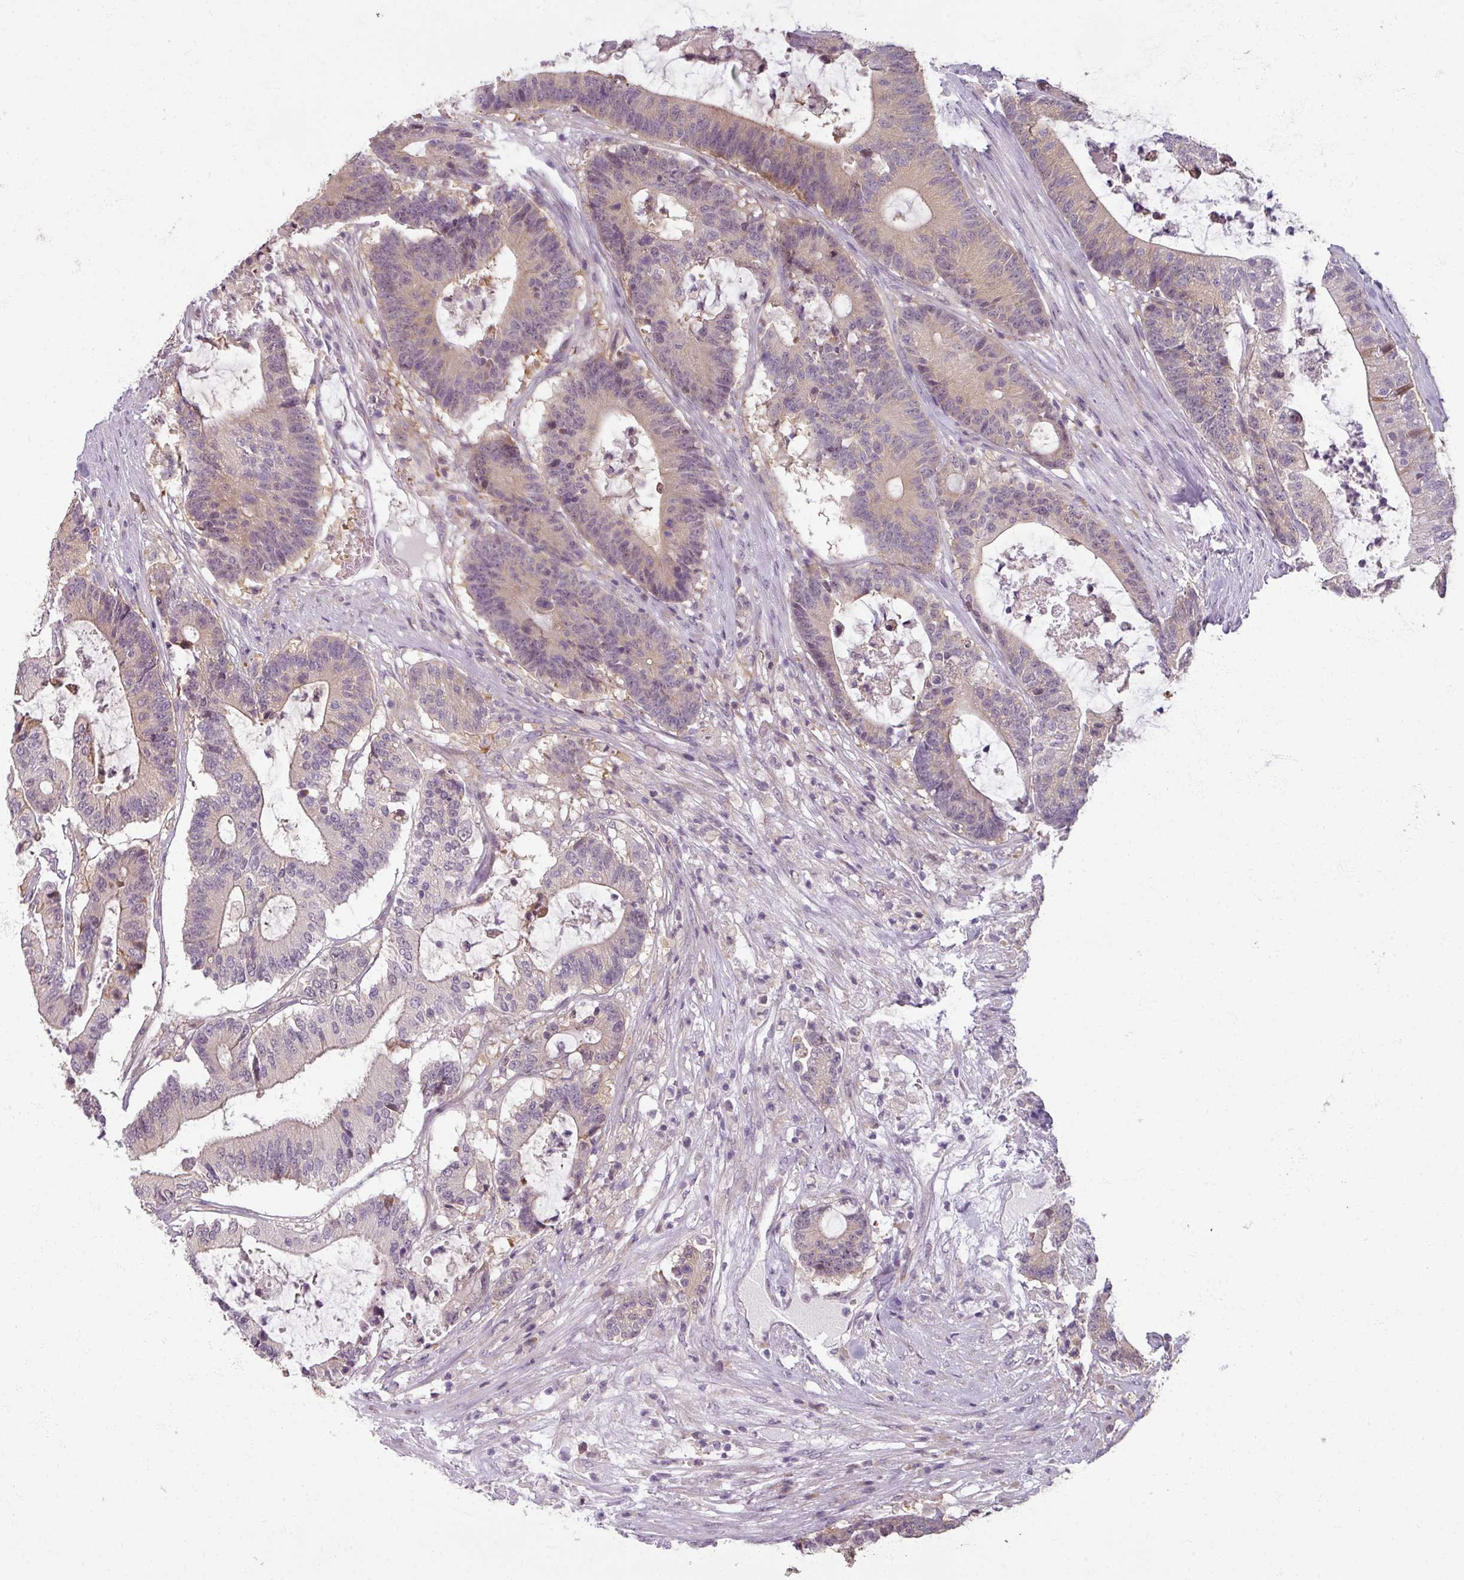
{"staining": {"intensity": "weak", "quantity": "25%-75%", "location": "cytoplasmic/membranous"}, "tissue": "colorectal cancer", "cell_type": "Tumor cells", "image_type": "cancer", "snomed": [{"axis": "morphology", "description": "Adenocarcinoma, NOS"}, {"axis": "topography", "description": "Colon"}], "caption": "Protein analysis of colorectal cancer (adenocarcinoma) tissue shows weak cytoplasmic/membranous positivity in about 25%-75% of tumor cells.", "gene": "MYMK", "patient": {"sex": "female", "age": 84}}